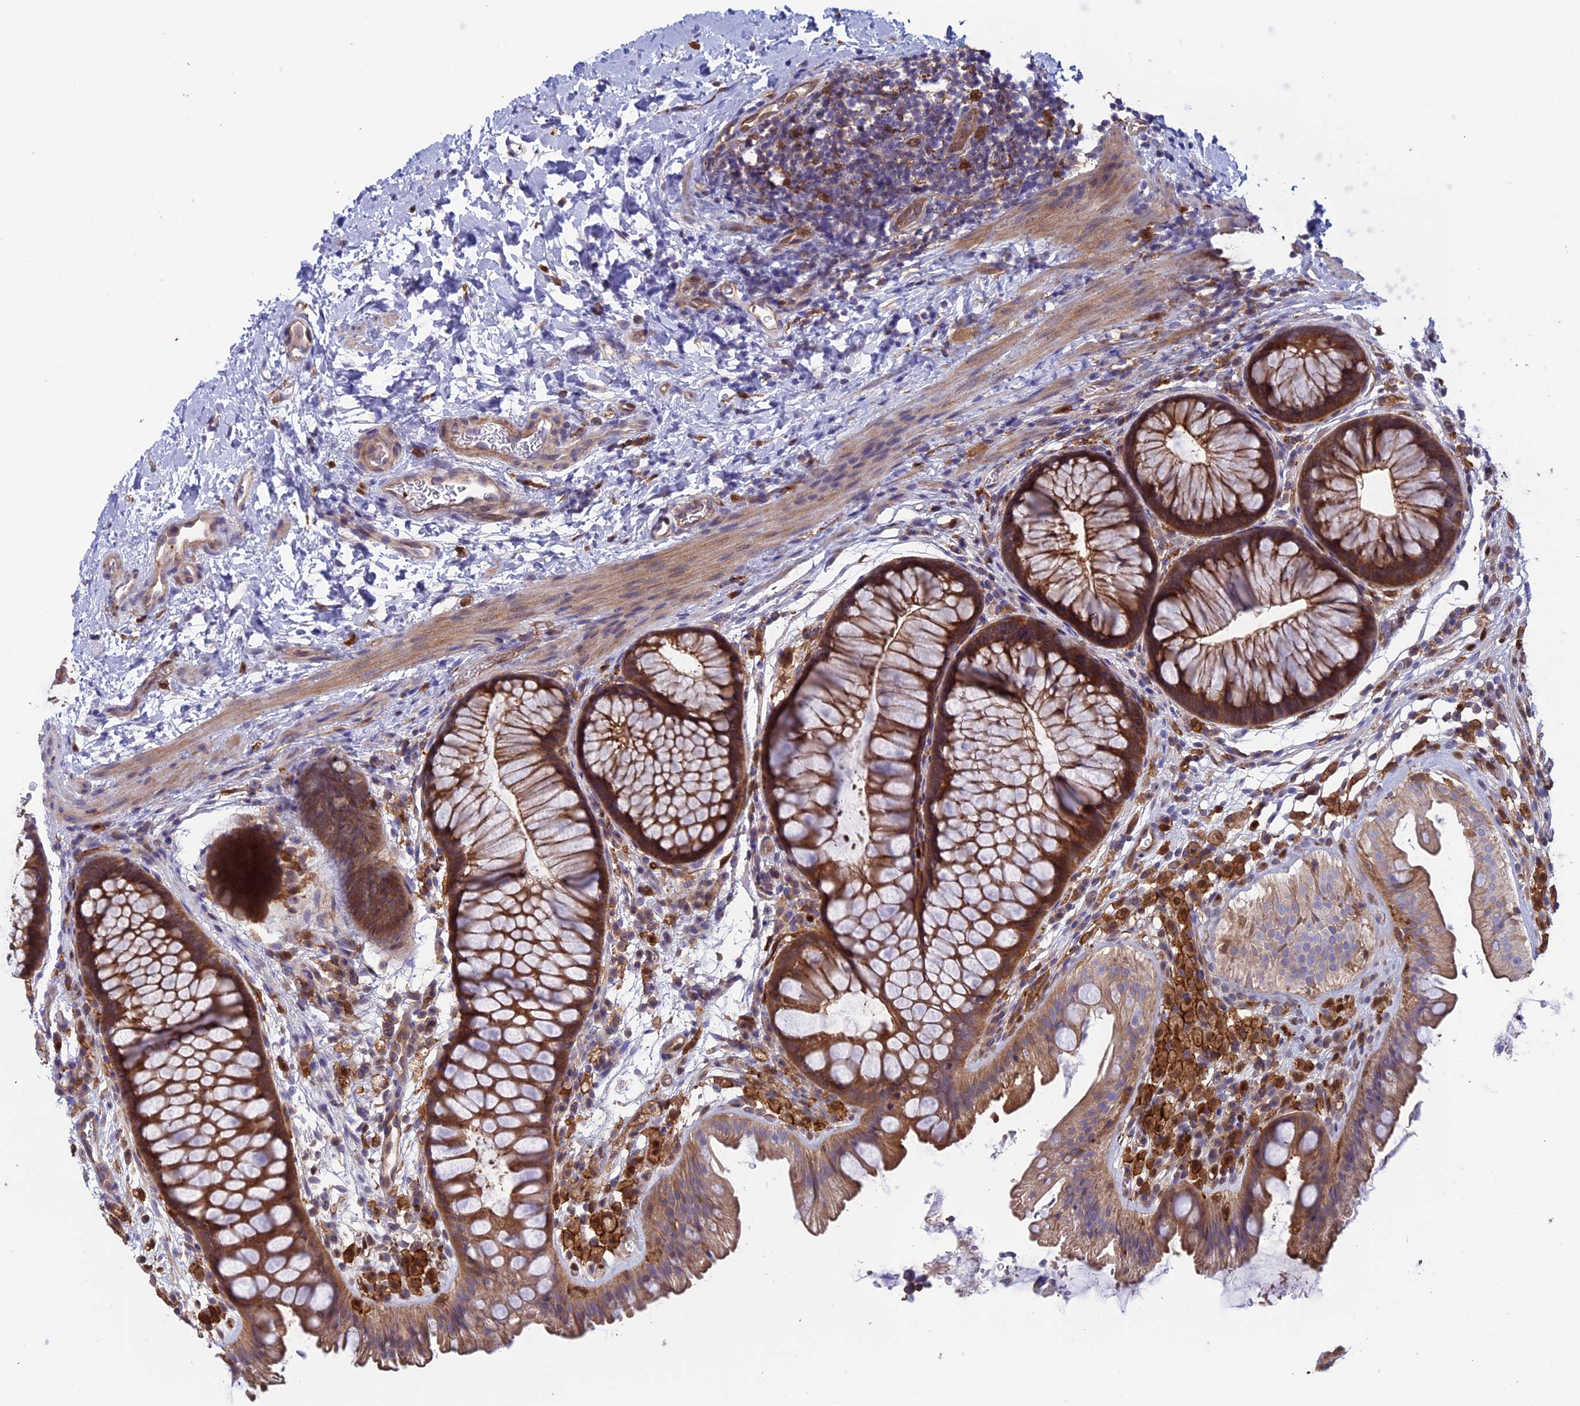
{"staining": {"intensity": "moderate", "quantity": ">75%", "location": "cytoplasmic/membranous"}, "tissue": "colon", "cell_type": "Endothelial cells", "image_type": "normal", "snomed": [{"axis": "morphology", "description": "Normal tissue, NOS"}, {"axis": "topography", "description": "Colon"}], "caption": "Protein analysis of unremarkable colon shows moderate cytoplasmic/membranous staining in about >75% of endothelial cells.", "gene": "ARHGAP18", "patient": {"sex": "female", "age": 62}}